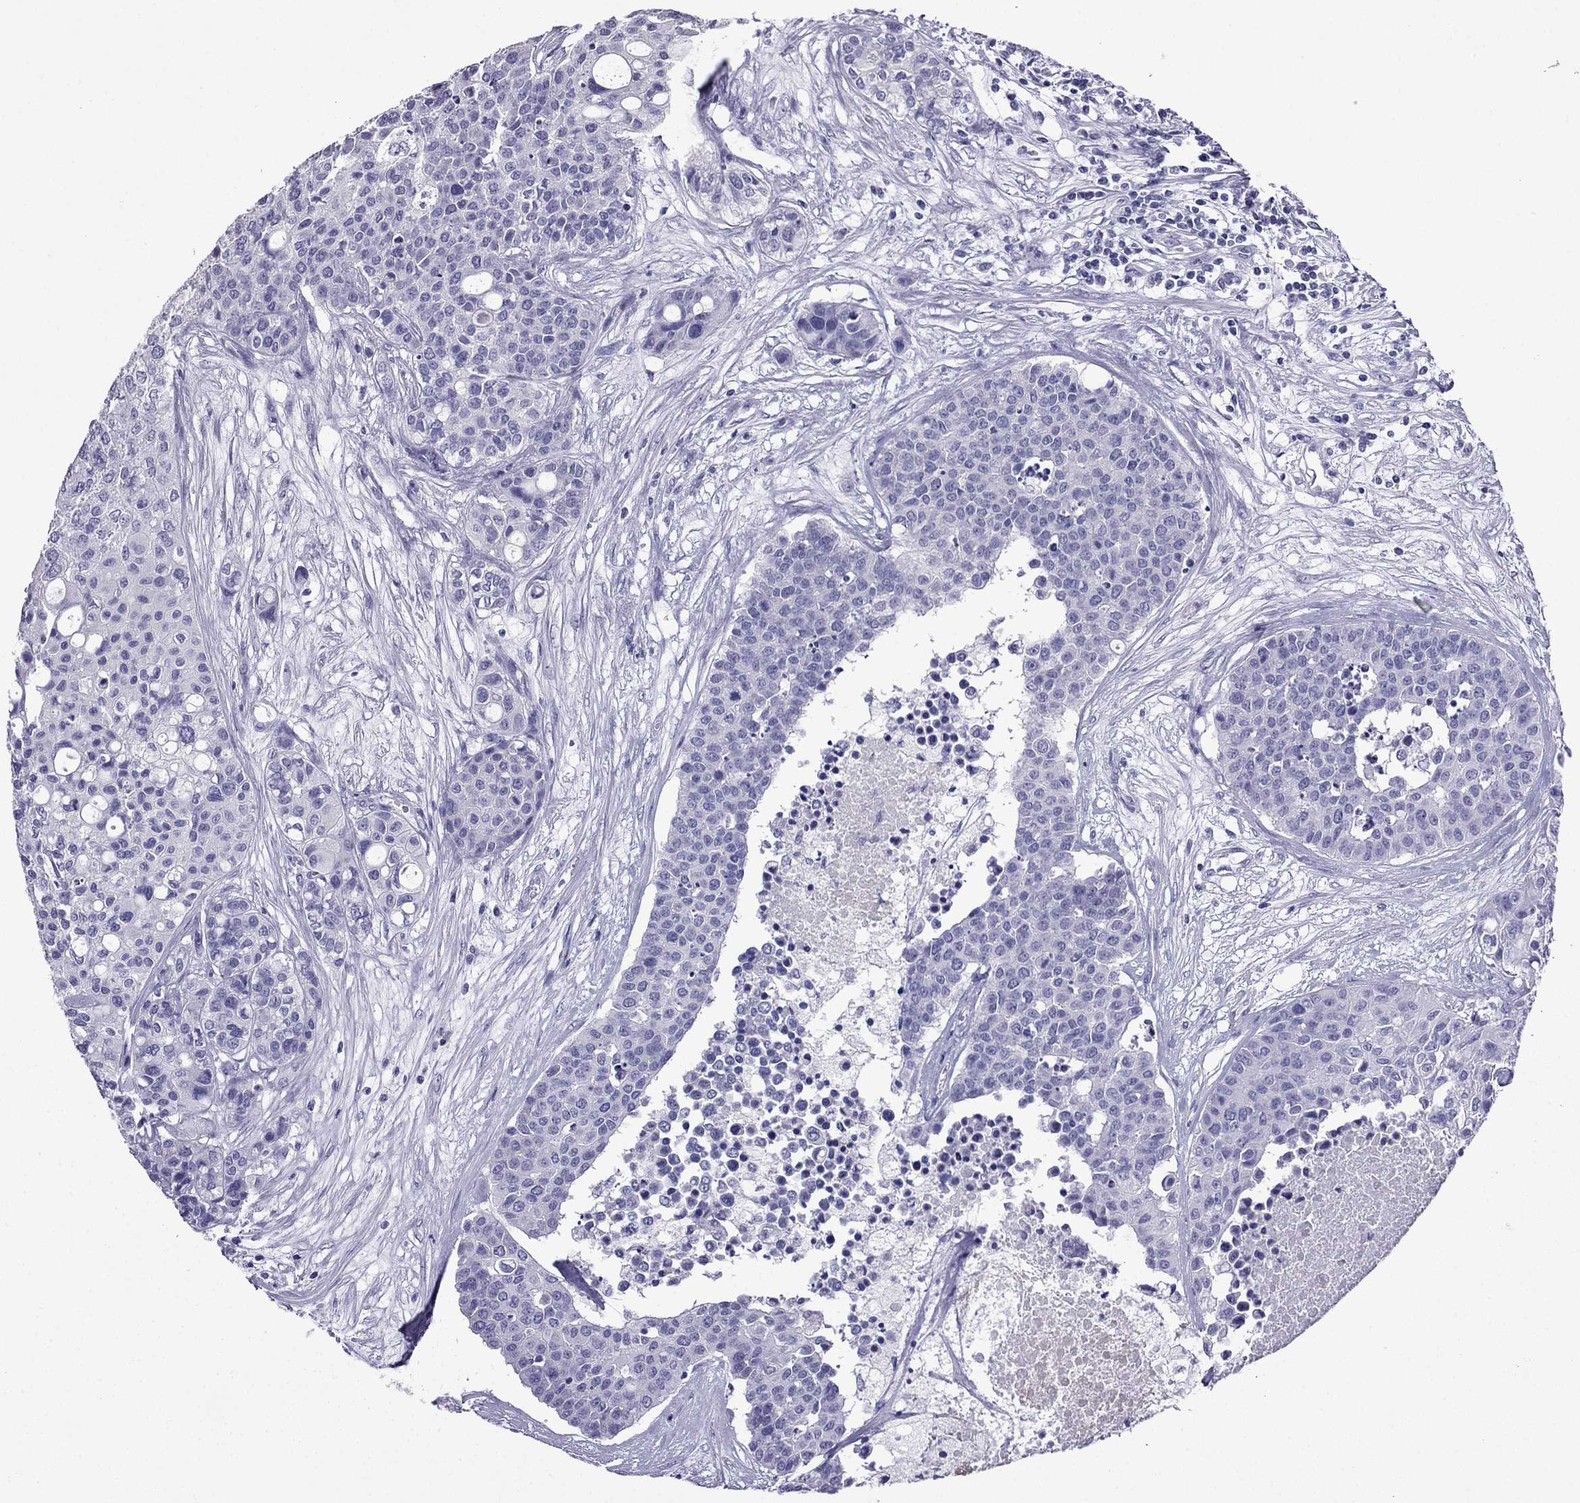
{"staining": {"intensity": "negative", "quantity": "none", "location": "none"}, "tissue": "carcinoid", "cell_type": "Tumor cells", "image_type": "cancer", "snomed": [{"axis": "morphology", "description": "Carcinoid, malignant, NOS"}, {"axis": "topography", "description": "Colon"}], "caption": "Tumor cells show no significant protein expression in carcinoid (malignant). (Brightfield microscopy of DAB (3,3'-diaminobenzidine) IHC at high magnification).", "gene": "CDHR4", "patient": {"sex": "male", "age": 81}}